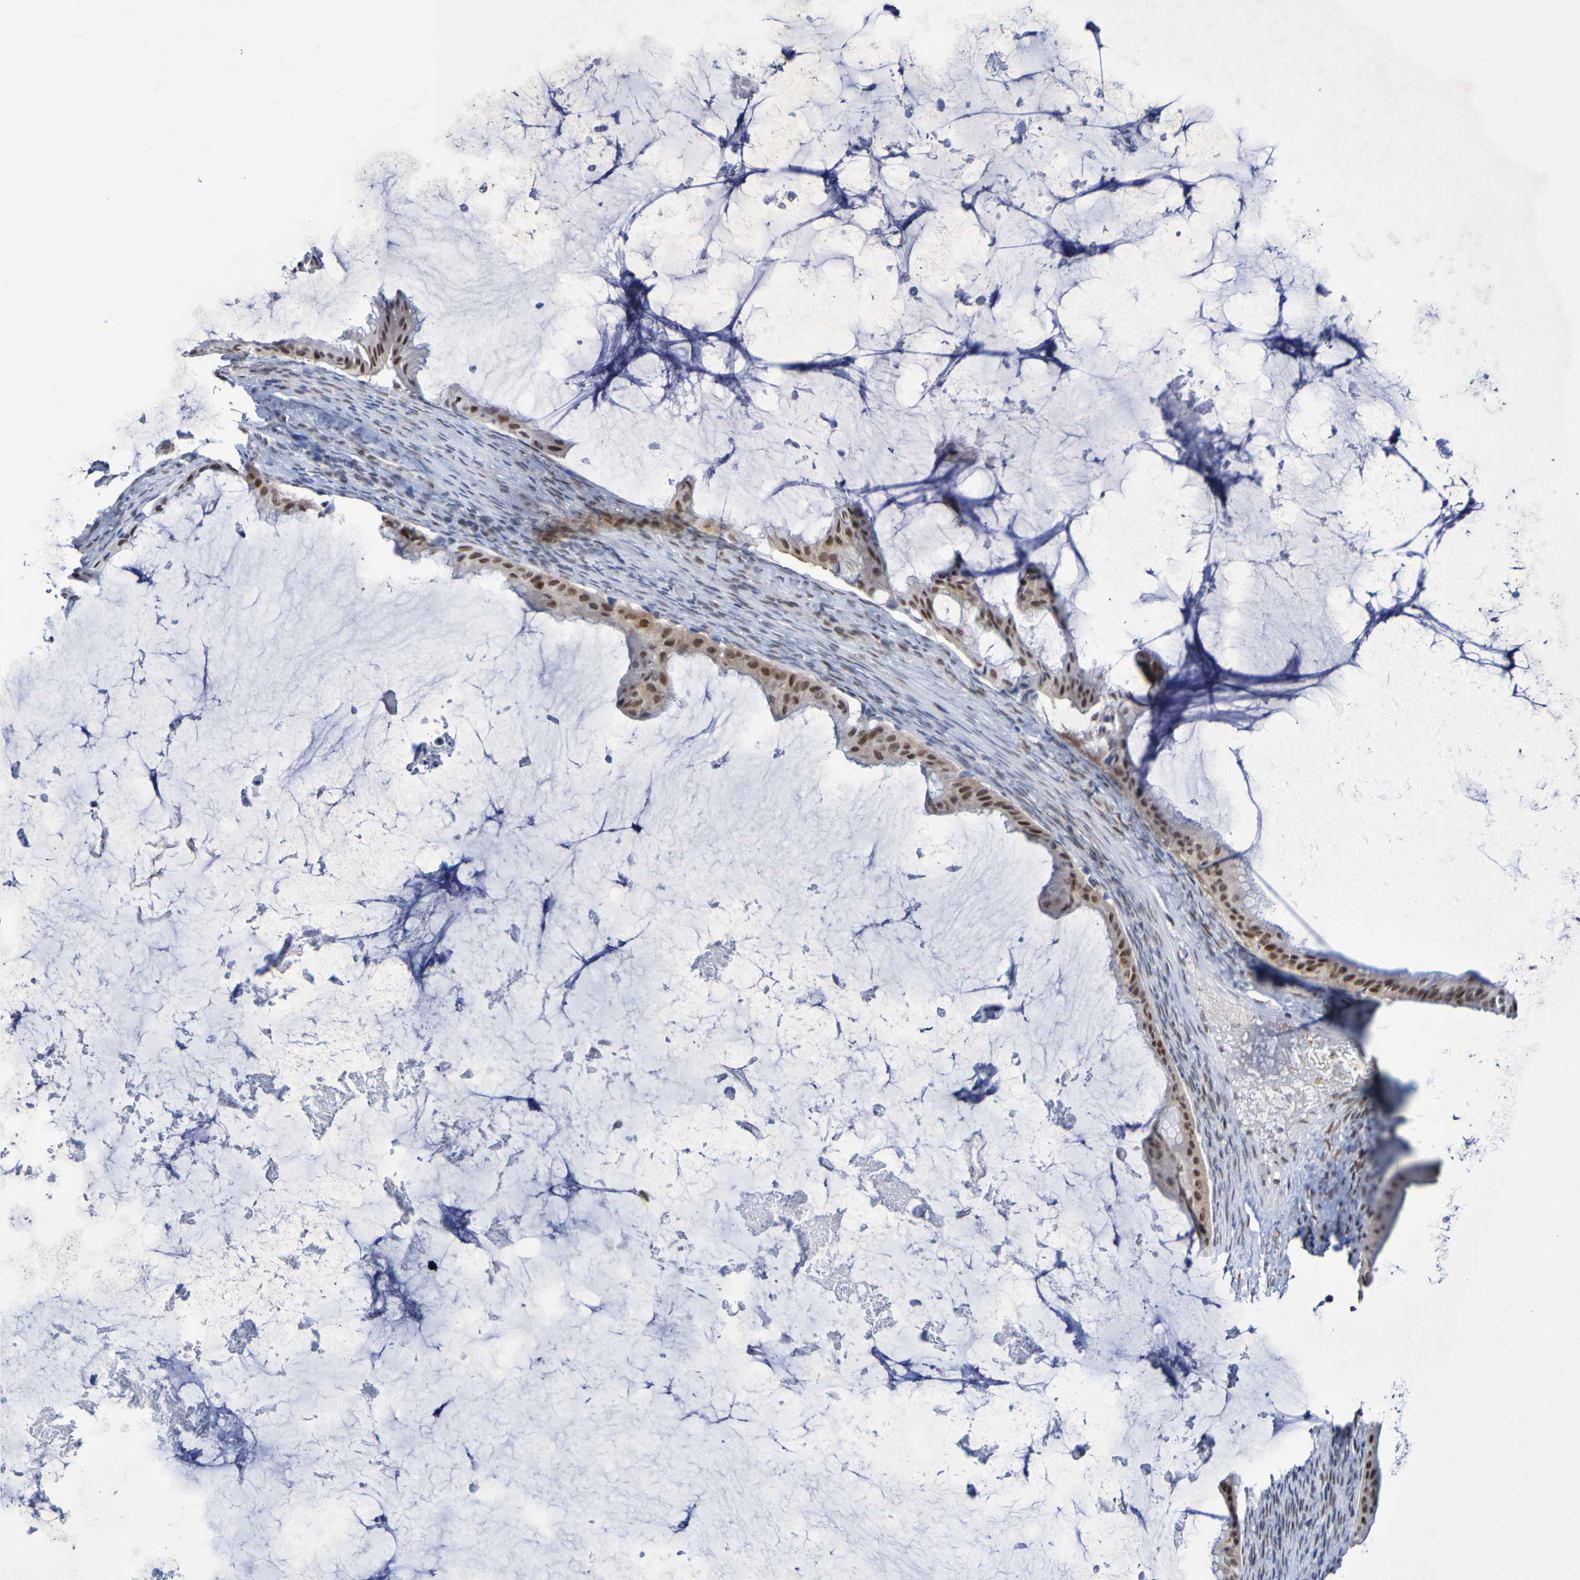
{"staining": {"intensity": "moderate", "quantity": ">75%", "location": "nuclear"}, "tissue": "ovarian cancer", "cell_type": "Tumor cells", "image_type": "cancer", "snomed": [{"axis": "morphology", "description": "Cystadenocarcinoma, mucinous, NOS"}, {"axis": "topography", "description": "Ovary"}], "caption": "Ovarian mucinous cystadenocarcinoma stained with a brown dye reveals moderate nuclear positive staining in approximately >75% of tumor cells.", "gene": "PCGF1", "patient": {"sex": "female", "age": 61}}